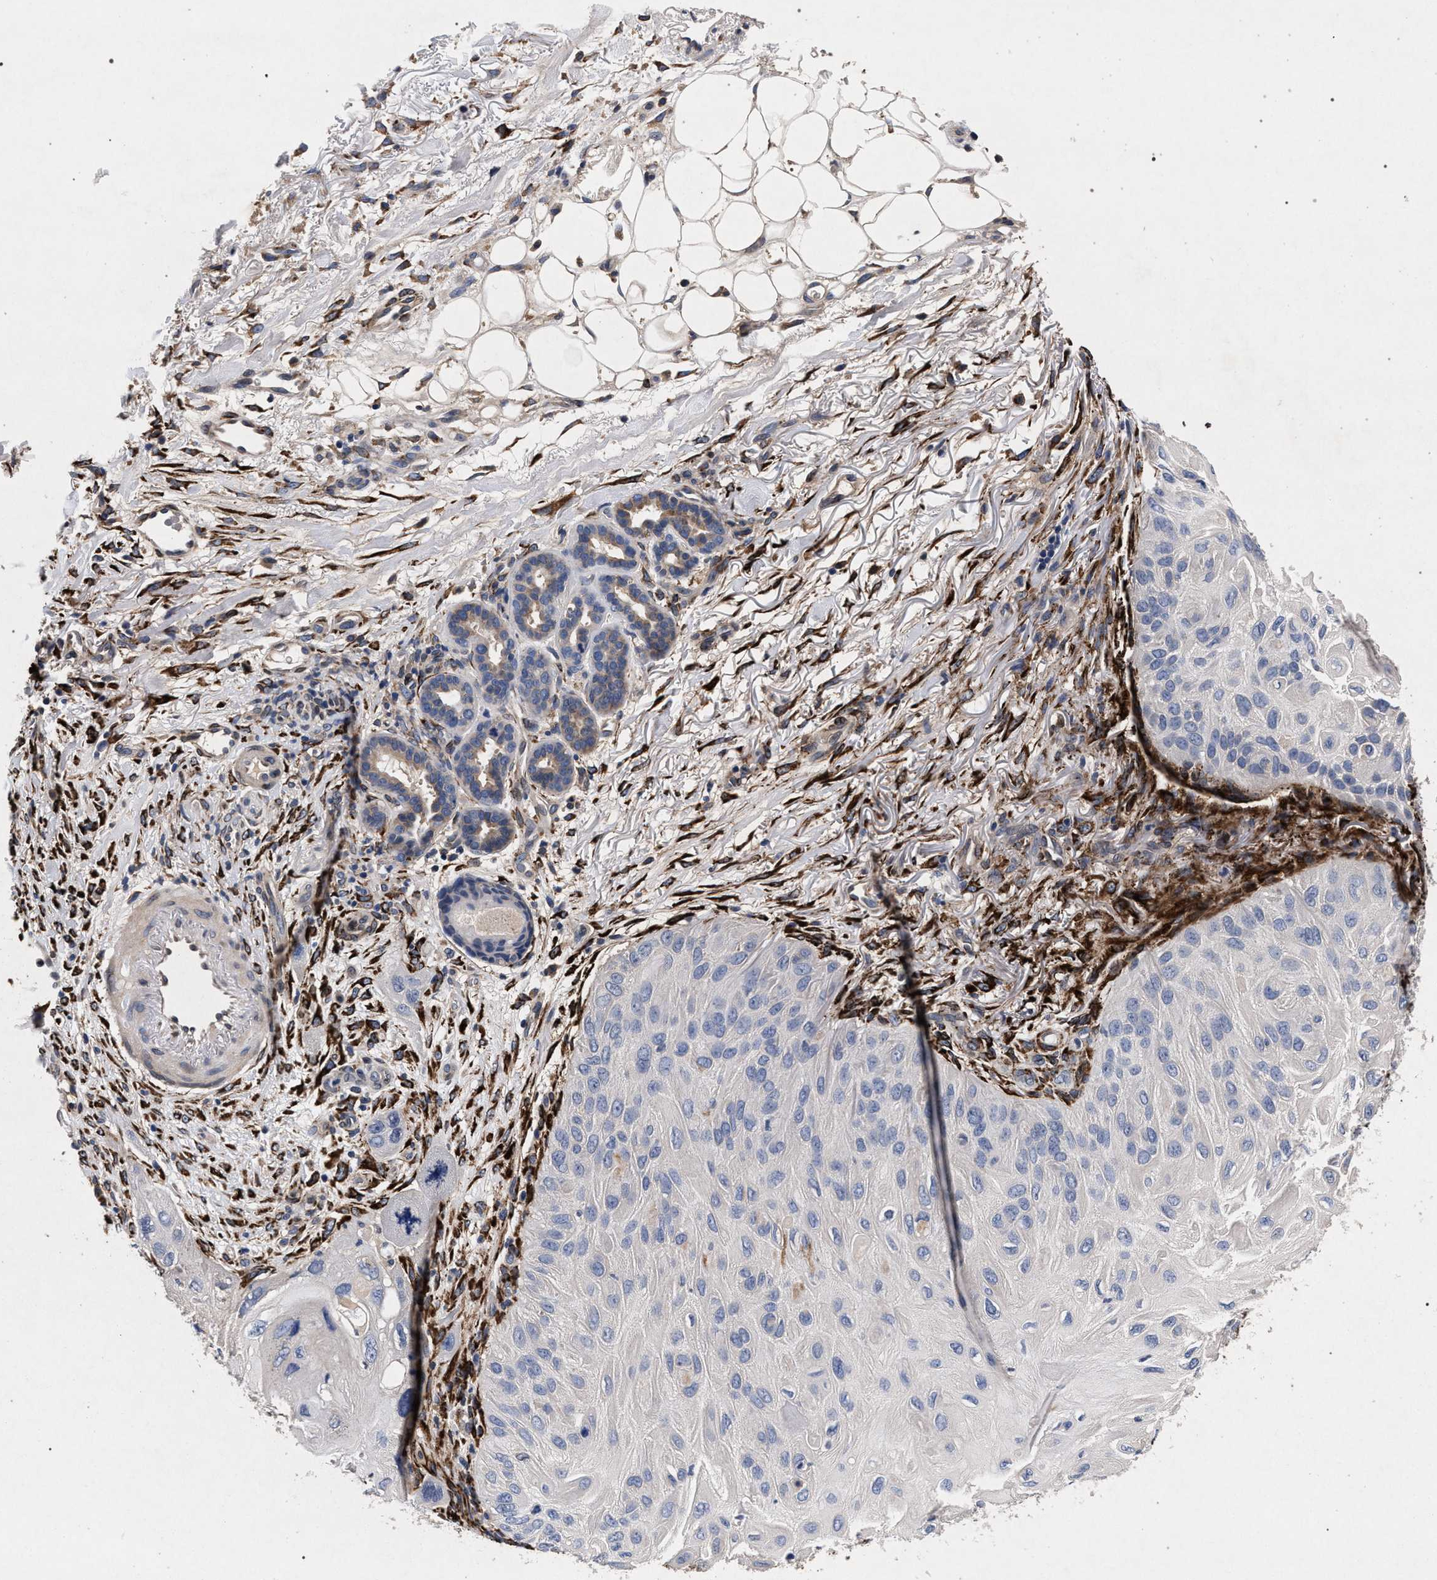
{"staining": {"intensity": "negative", "quantity": "none", "location": "none"}, "tissue": "skin cancer", "cell_type": "Tumor cells", "image_type": "cancer", "snomed": [{"axis": "morphology", "description": "Squamous cell carcinoma, NOS"}, {"axis": "topography", "description": "Skin"}], "caption": "DAB immunohistochemical staining of human squamous cell carcinoma (skin) exhibits no significant expression in tumor cells.", "gene": "NEK7", "patient": {"sex": "female", "age": 77}}